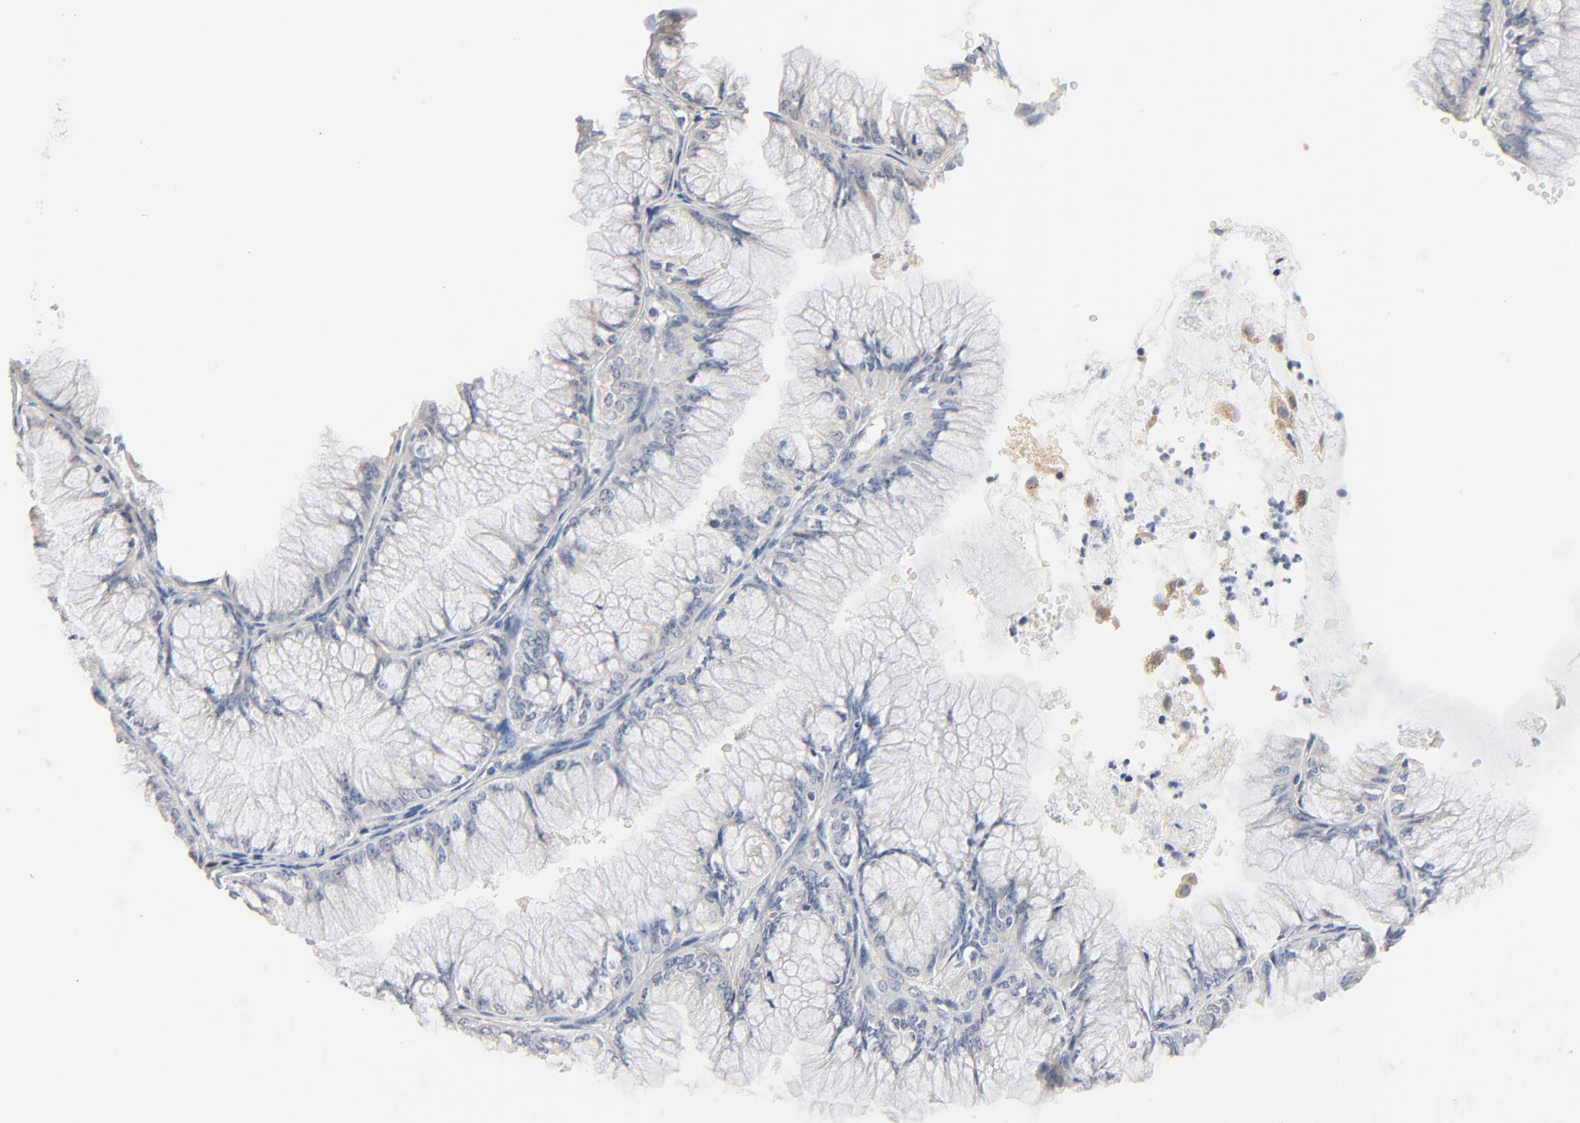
{"staining": {"intensity": "negative", "quantity": "none", "location": "none"}, "tissue": "ovarian cancer", "cell_type": "Tumor cells", "image_type": "cancer", "snomed": [{"axis": "morphology", "description": "Cystadenocarcinoma, mucinous, NOS"}, {"axis": "topography", "description": "Ovary"}], "caption": "Mucinous cystadenocarcinoma (ovarian) was stained to show a protein in brown. There is no significant staining in tumor cells.", "gene": "ZDHHC8", "patient": {"sex": "female", "age": 63}}